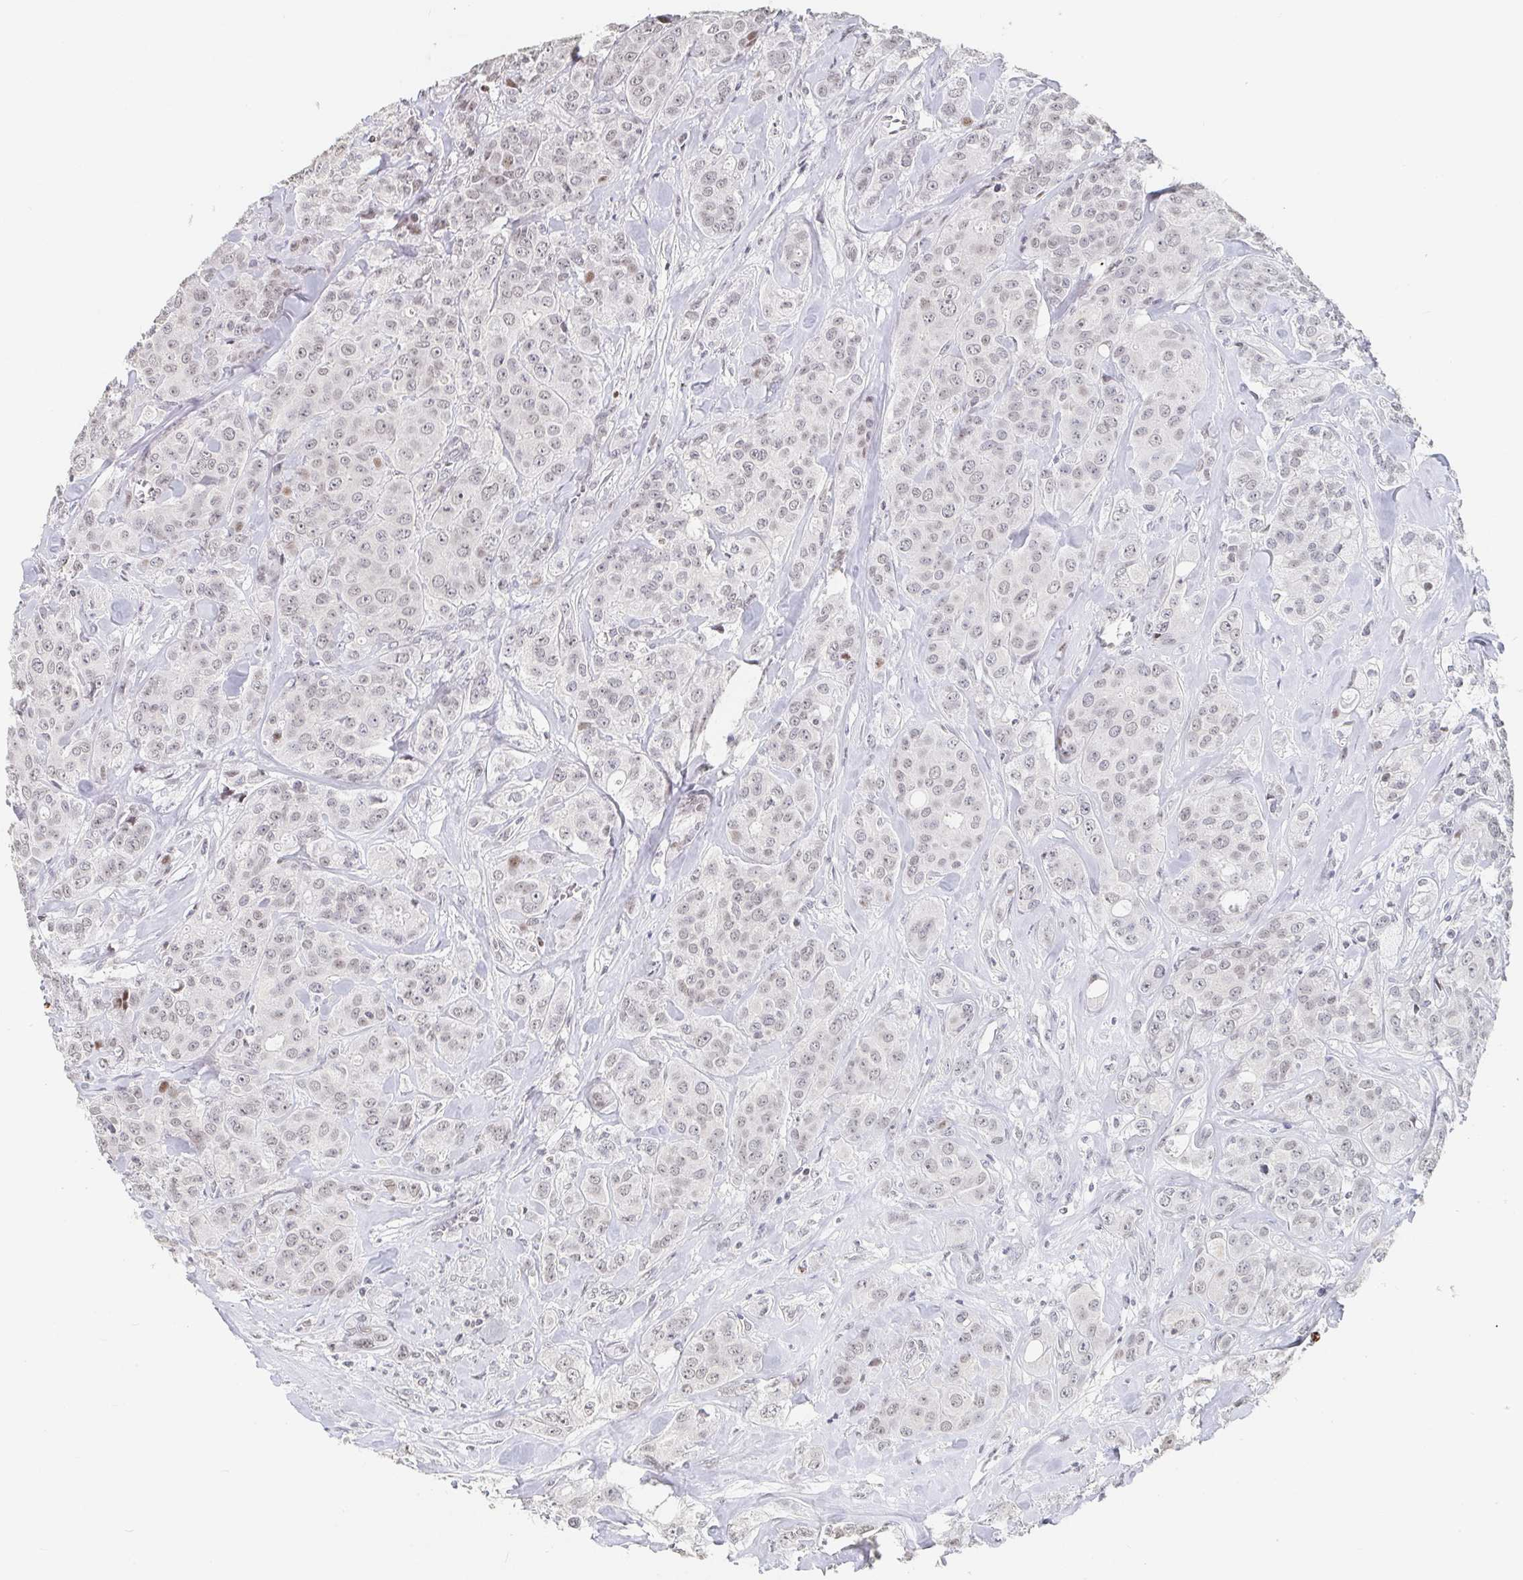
{"staining": {"intensity": "weak", "quantity": "<25%", "location": "nuclear"}, "tissue": "breast cancer", "cell_type": "Tumor cells", "image_type": "cancer", "snomed": [{"axis": "morphology", "description": "Normal tissue, NOS"}, {"axis": "morphology", "description": "Duct carcinoma"}, {"axis": "topography", "description": "Breast"}], "caption": "Intraductal carcinoma (breast) was stained to show a protein in brown. There is no significant positivity in tumor cells.", "gene": "NME9", "patient": {"sex": "female", "age": 43}}